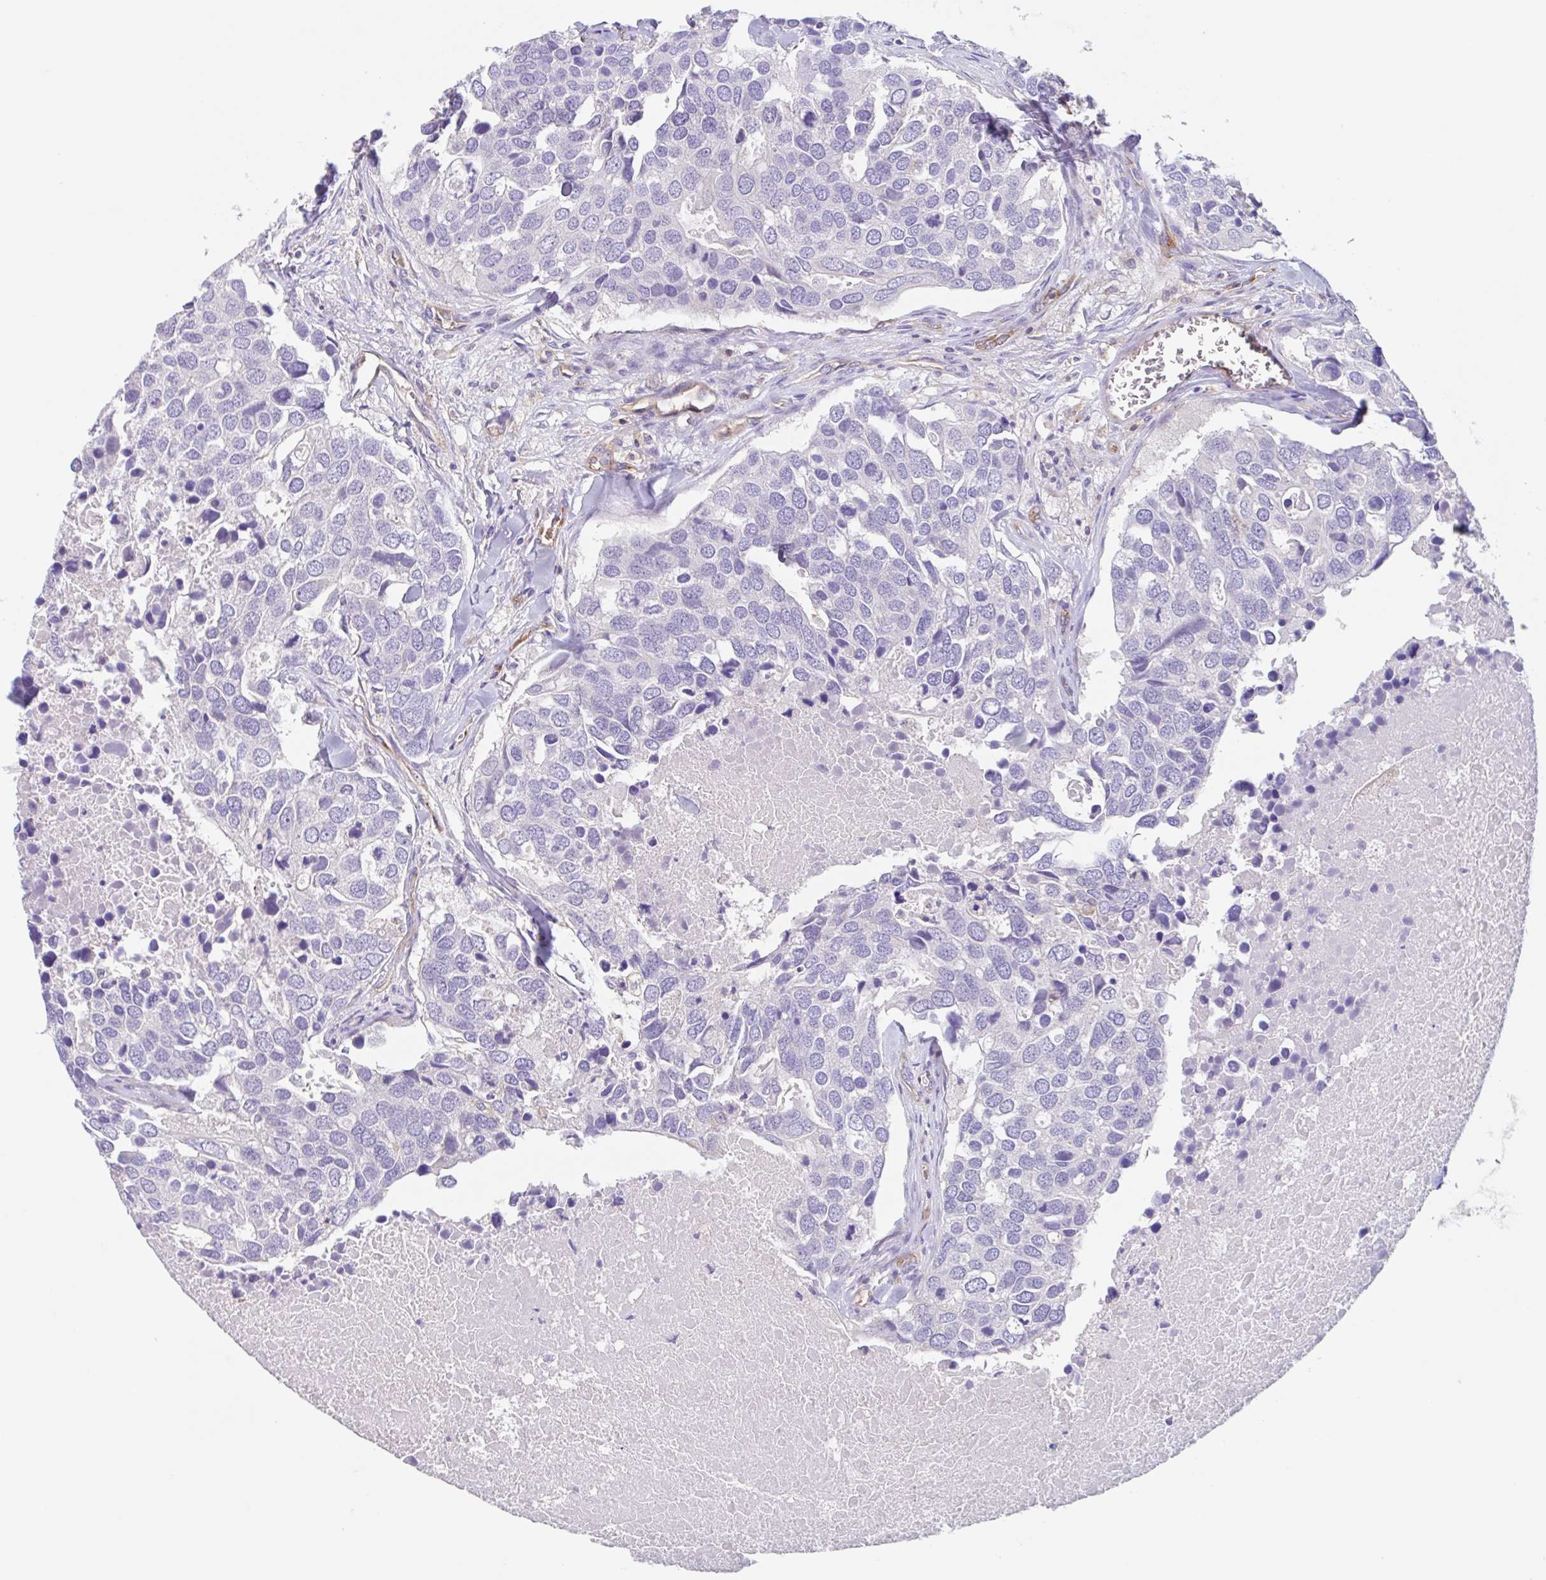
{"staining": {"intensity": "negative", "quantity": "none", "location": "none"}, "tissue": "breast cancer", "cell_type": "Tumor cells", "image_type": "cancer", "snomed": [{"axis": "morphology", "description": "Duct carcinoma"}, {"axis": "topography", "description": "Breast"}], "caption": "A photomicrograph of human breast cancer (infiltrating ductal carcinoma) is negative for staining in tumor cells. The staining was performed using DAB to visualize the protein expression in brown, while the nuclei were stained in blue with hematoxylin (Magnification: 20x).", "gene": "EHD4", "patient": {"sex": "female", "age": 83}}